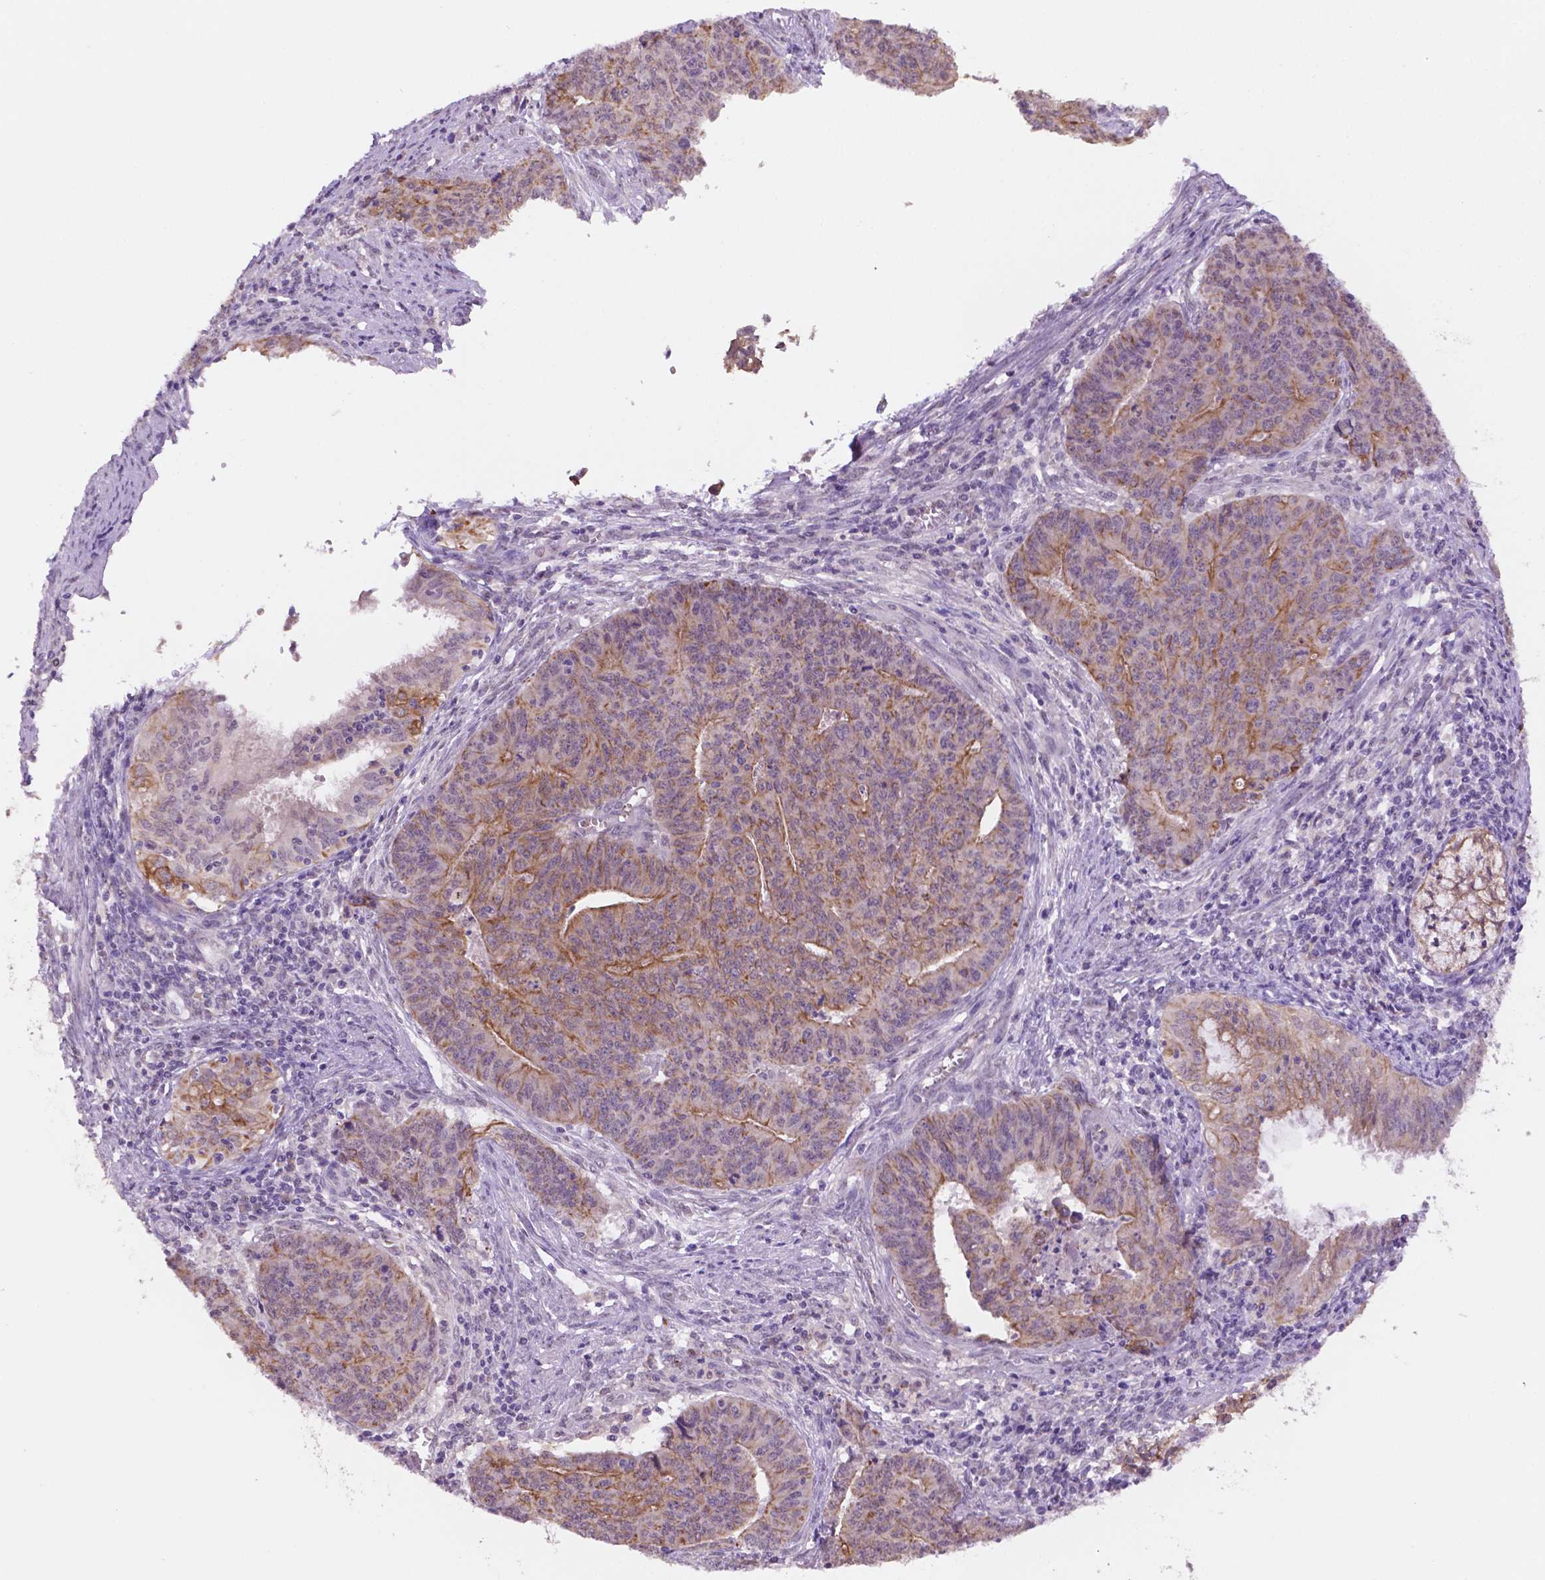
{"staining": {"intensity": "moderate", "quantity": ">75%", "location": "cytoplasmic/membranous"}, "tissue": "endometrial cancer", "cell_type": "Tumor cells", "image_type": "cancer", "snomed": [{"axis": "morphology", "description": "Adenocarcinoma, NOS"}, {"axis": "topography", "description": "Endometrium"}], "caption": "An image of endometrial cancer (adenocarcinoma) stained for a protein exhibits moderate cytoplasmic/membranous brown staining in tumor cells.", "gene": "SHLD3", "patient": {"sex": "female", "age": 59}}